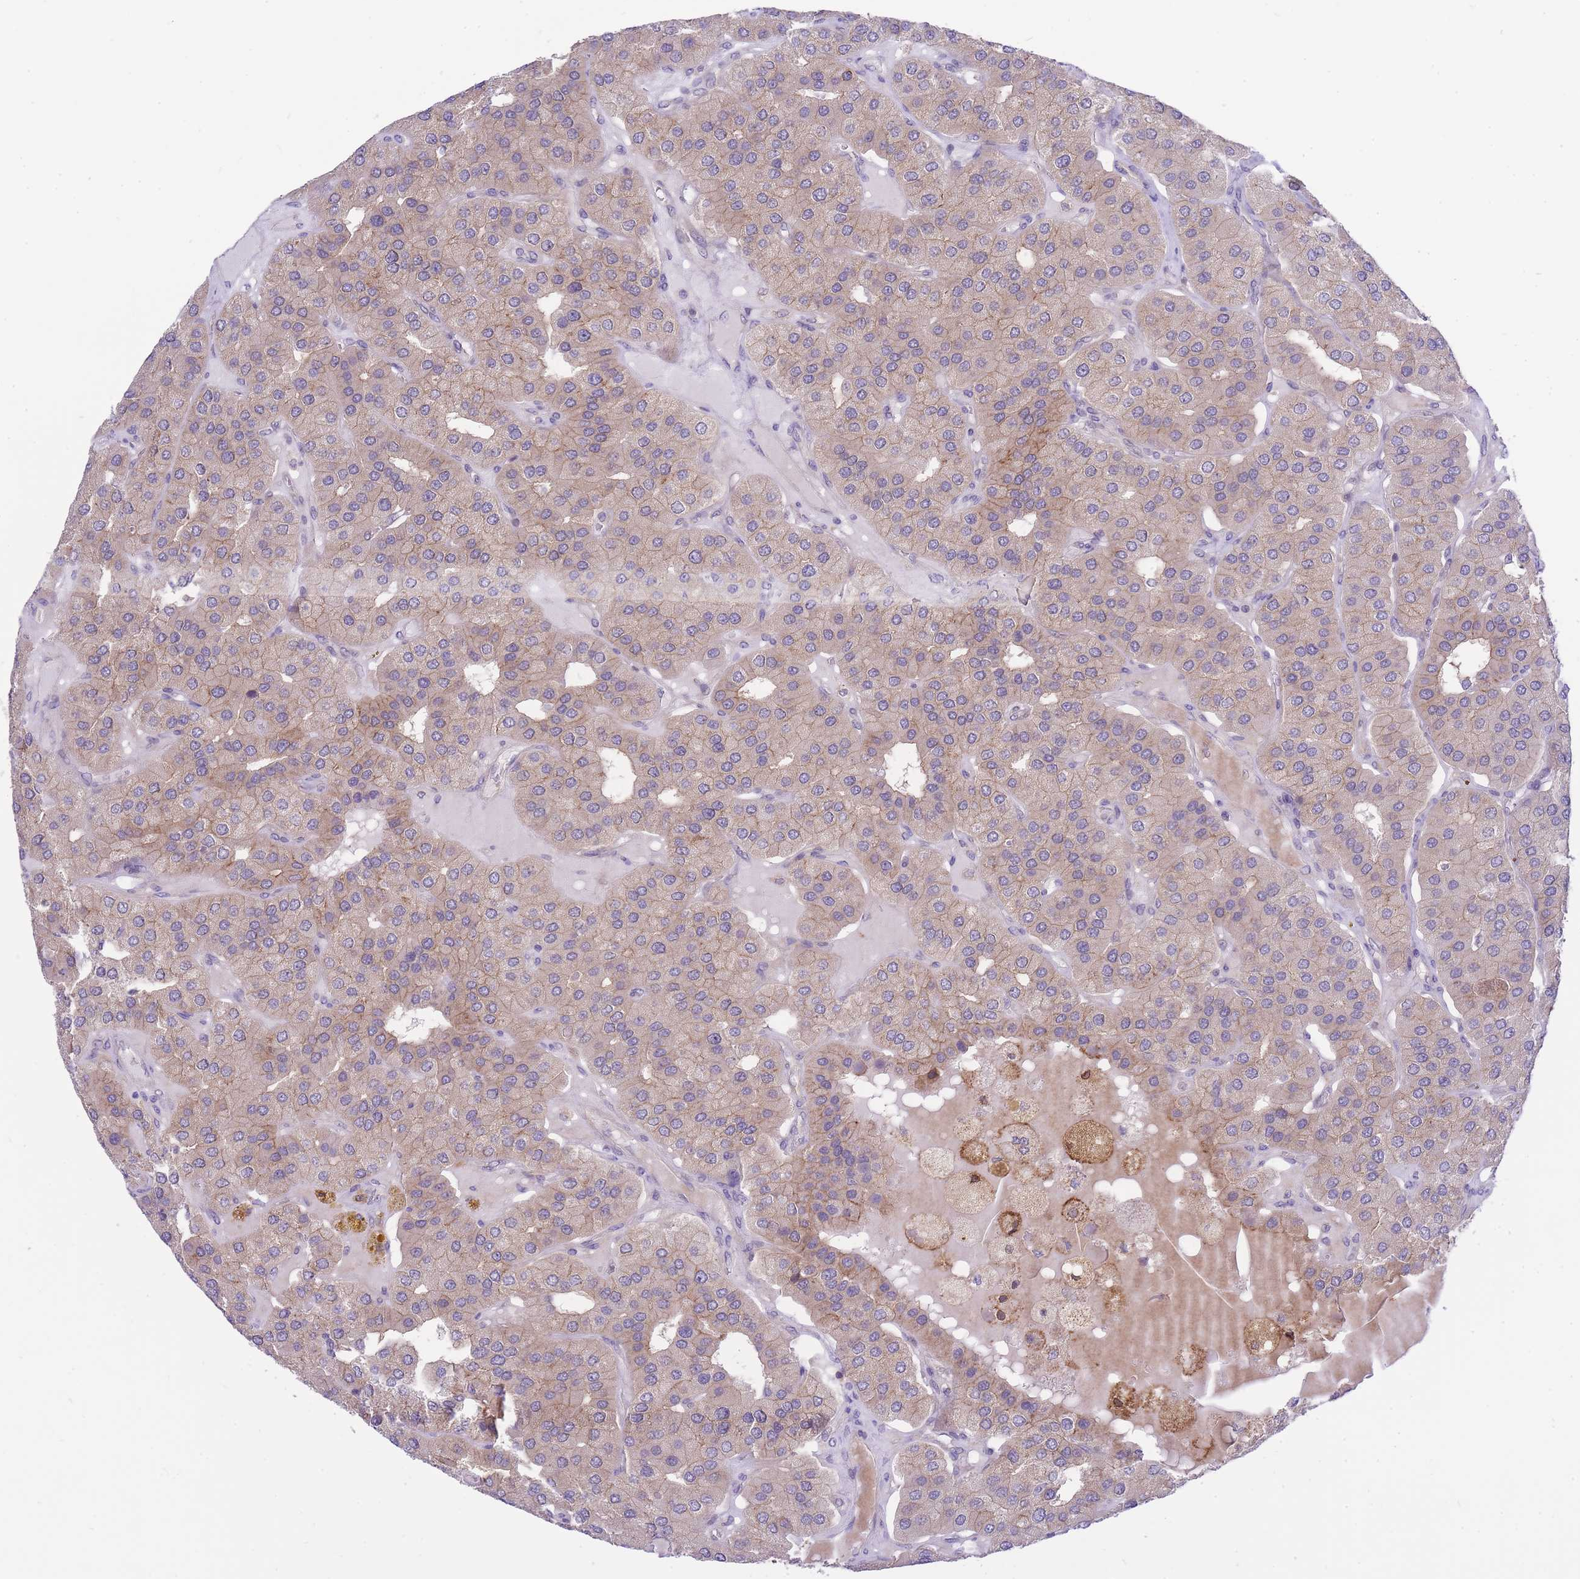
{"staining": {"intensity": "weak", "quantity": ">75%", "location": "cytoplasmic/membranous"}, "tissue": "parathyroid gland", "cell_type": "Glandular cells", "image_type": "normal", "snomed": [{"axis": "morphology", "description": "Normal tissue, NOS"}, {"axis": "morphology", "description": "Adenoma, NOS"}, {"axis": "topography", "description": "Parathyroid gland"}], "caption": "Immunohistochemical staining of benign parathyroid gland exhibits low levels of weak cytoplasmic/membranous staining in approximately >75% of glandular cells.", "gene": "EIF2B2", "patient": {"sex": "female", "age": 86}}